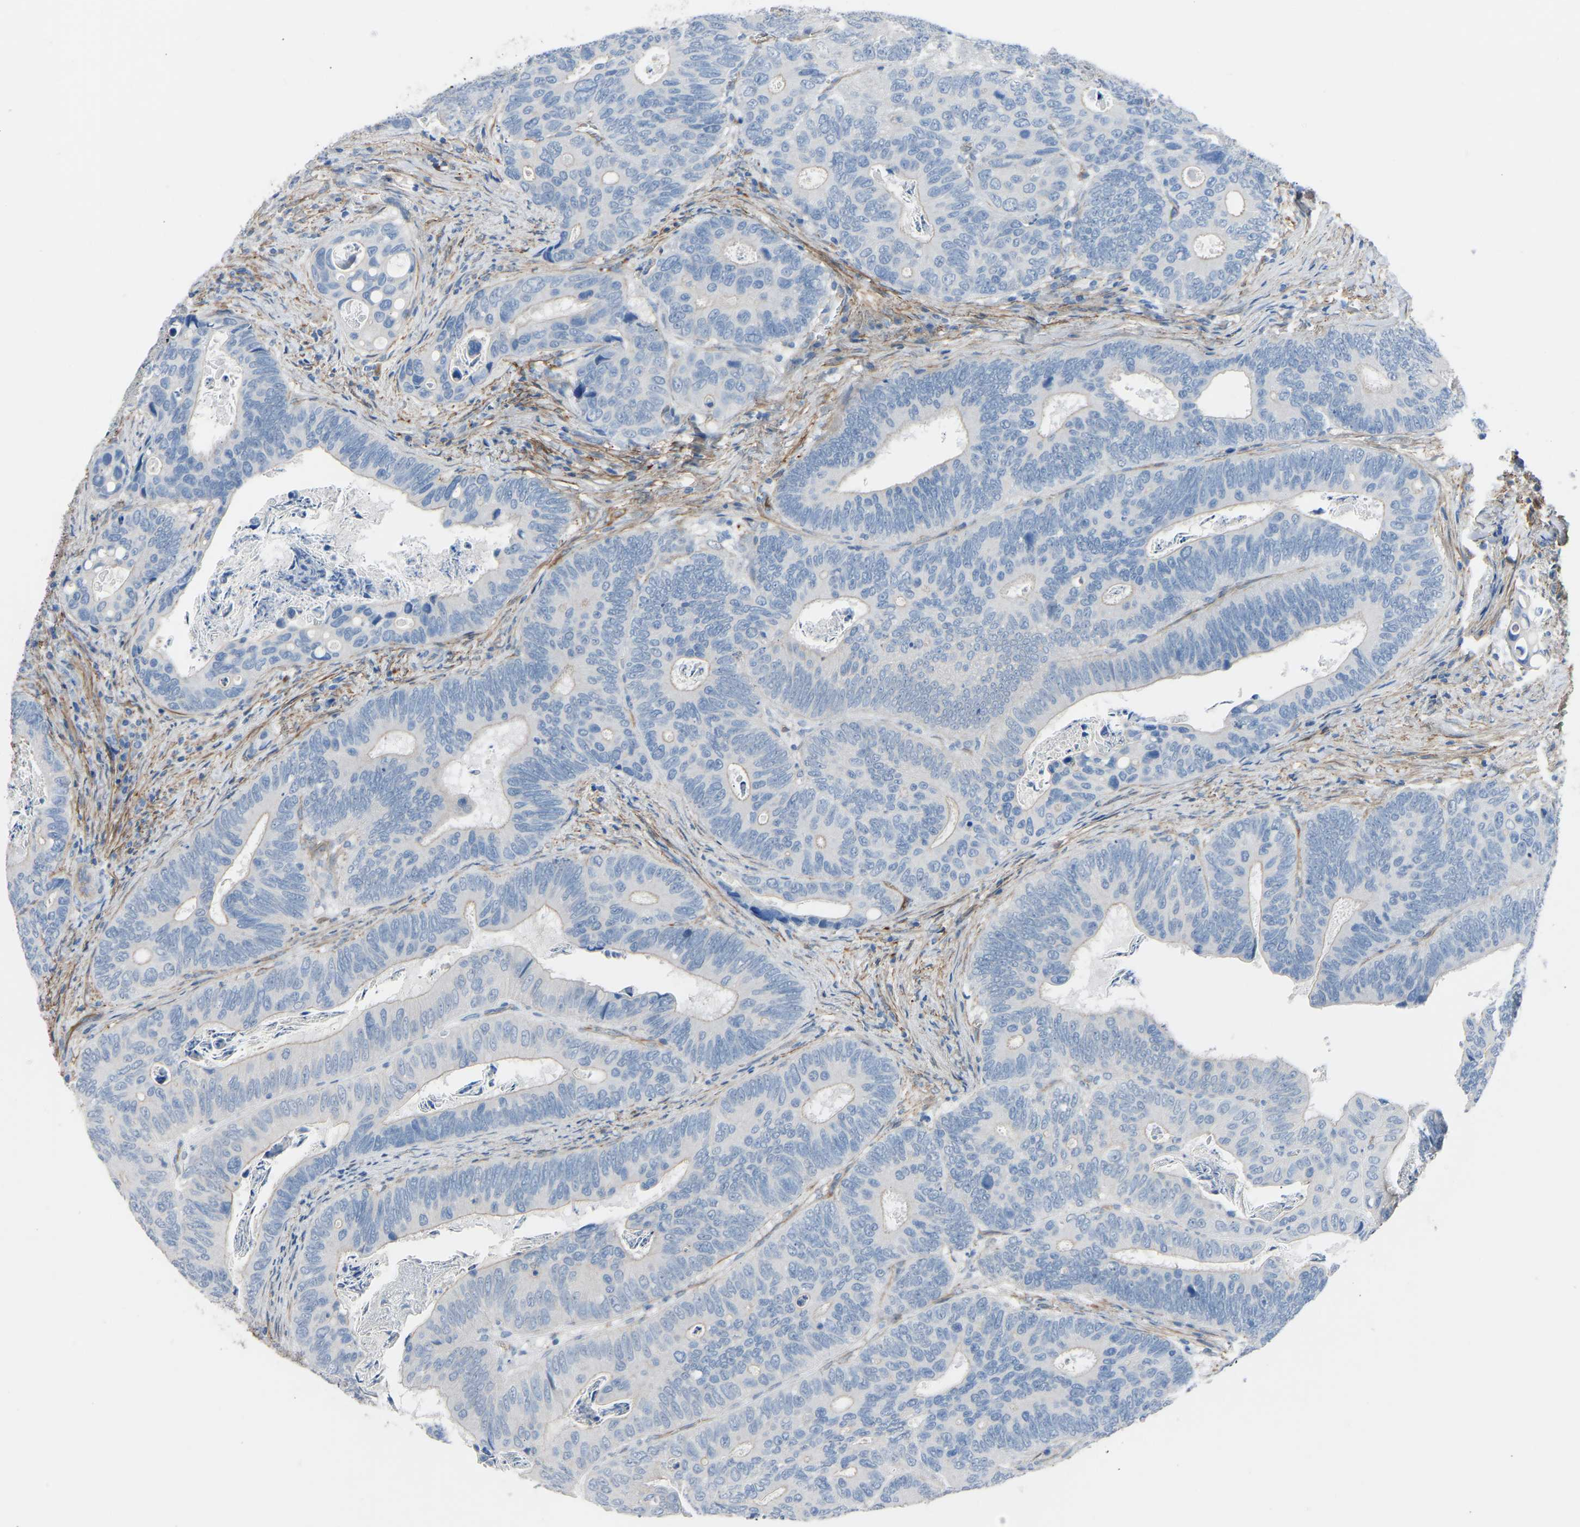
{"staining": {"intensity": "negative", "quantity": "none", "location": "none"}, "tissue": "colorectal cancer", "cell_type": "Tumor cells", "image_type": "cancer", "snomed": [{"axis": "morphology", "description": "Inflammation, NOS"}, {"axis": "morphology", "description": "Adenocarcinoma, NOS"}, {"axis": "topography", "description": "Colon"}], "caption": "Micrograph shows no significant protein positivity in tumor cells of colorectal cancer. The staining was performed using DAB (3,3'-diaminobenzidine) to visualize the protein expression in brown, while the nuclei were stained in blue with hematoxylin (Magnification: 20x).", "gene": "MYH10", "patient": {"sex": "male", "age": 72}}